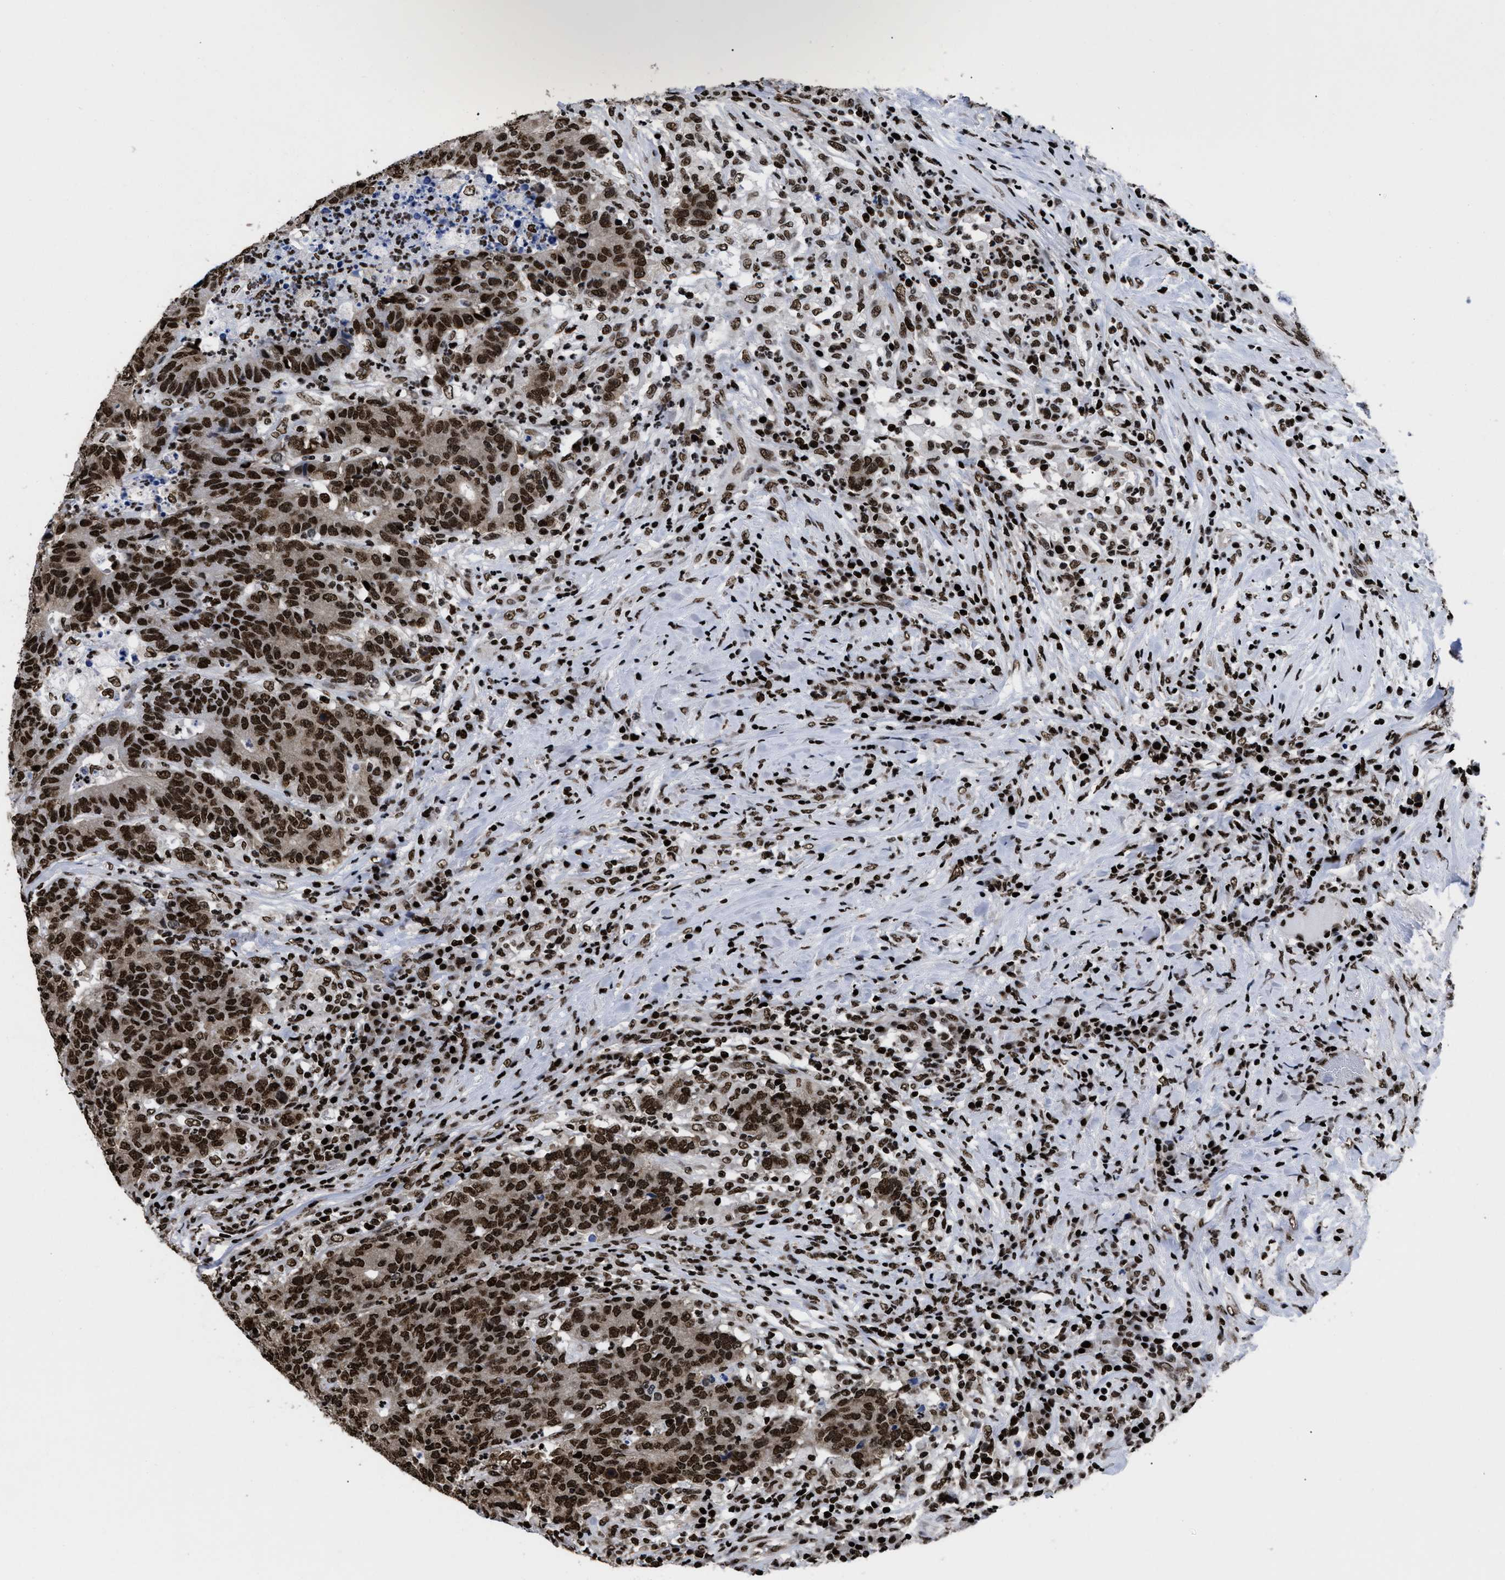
{"staining": {"intensity": "strong", "quantity": ">75%", "location": "nuclear"}, "tissue": "colorectal cancer", "cell_type": "Tumor cells", "image_type": "cancer", "snomed": [{"axis": "morphology", "description": "Normal tissue, NOS"}, {"axis": "morphology", "description": "Adenocarcinoma, NOS"}, {"axis": "topography", "description": "Colon"}], "caption": "Human colorectal cancer (adenocarcinoma) stained with a protein marker displays strong staining in tumor cells.", "gene": "CALHM3", "patient": {"sex": "female", "age": 75}}